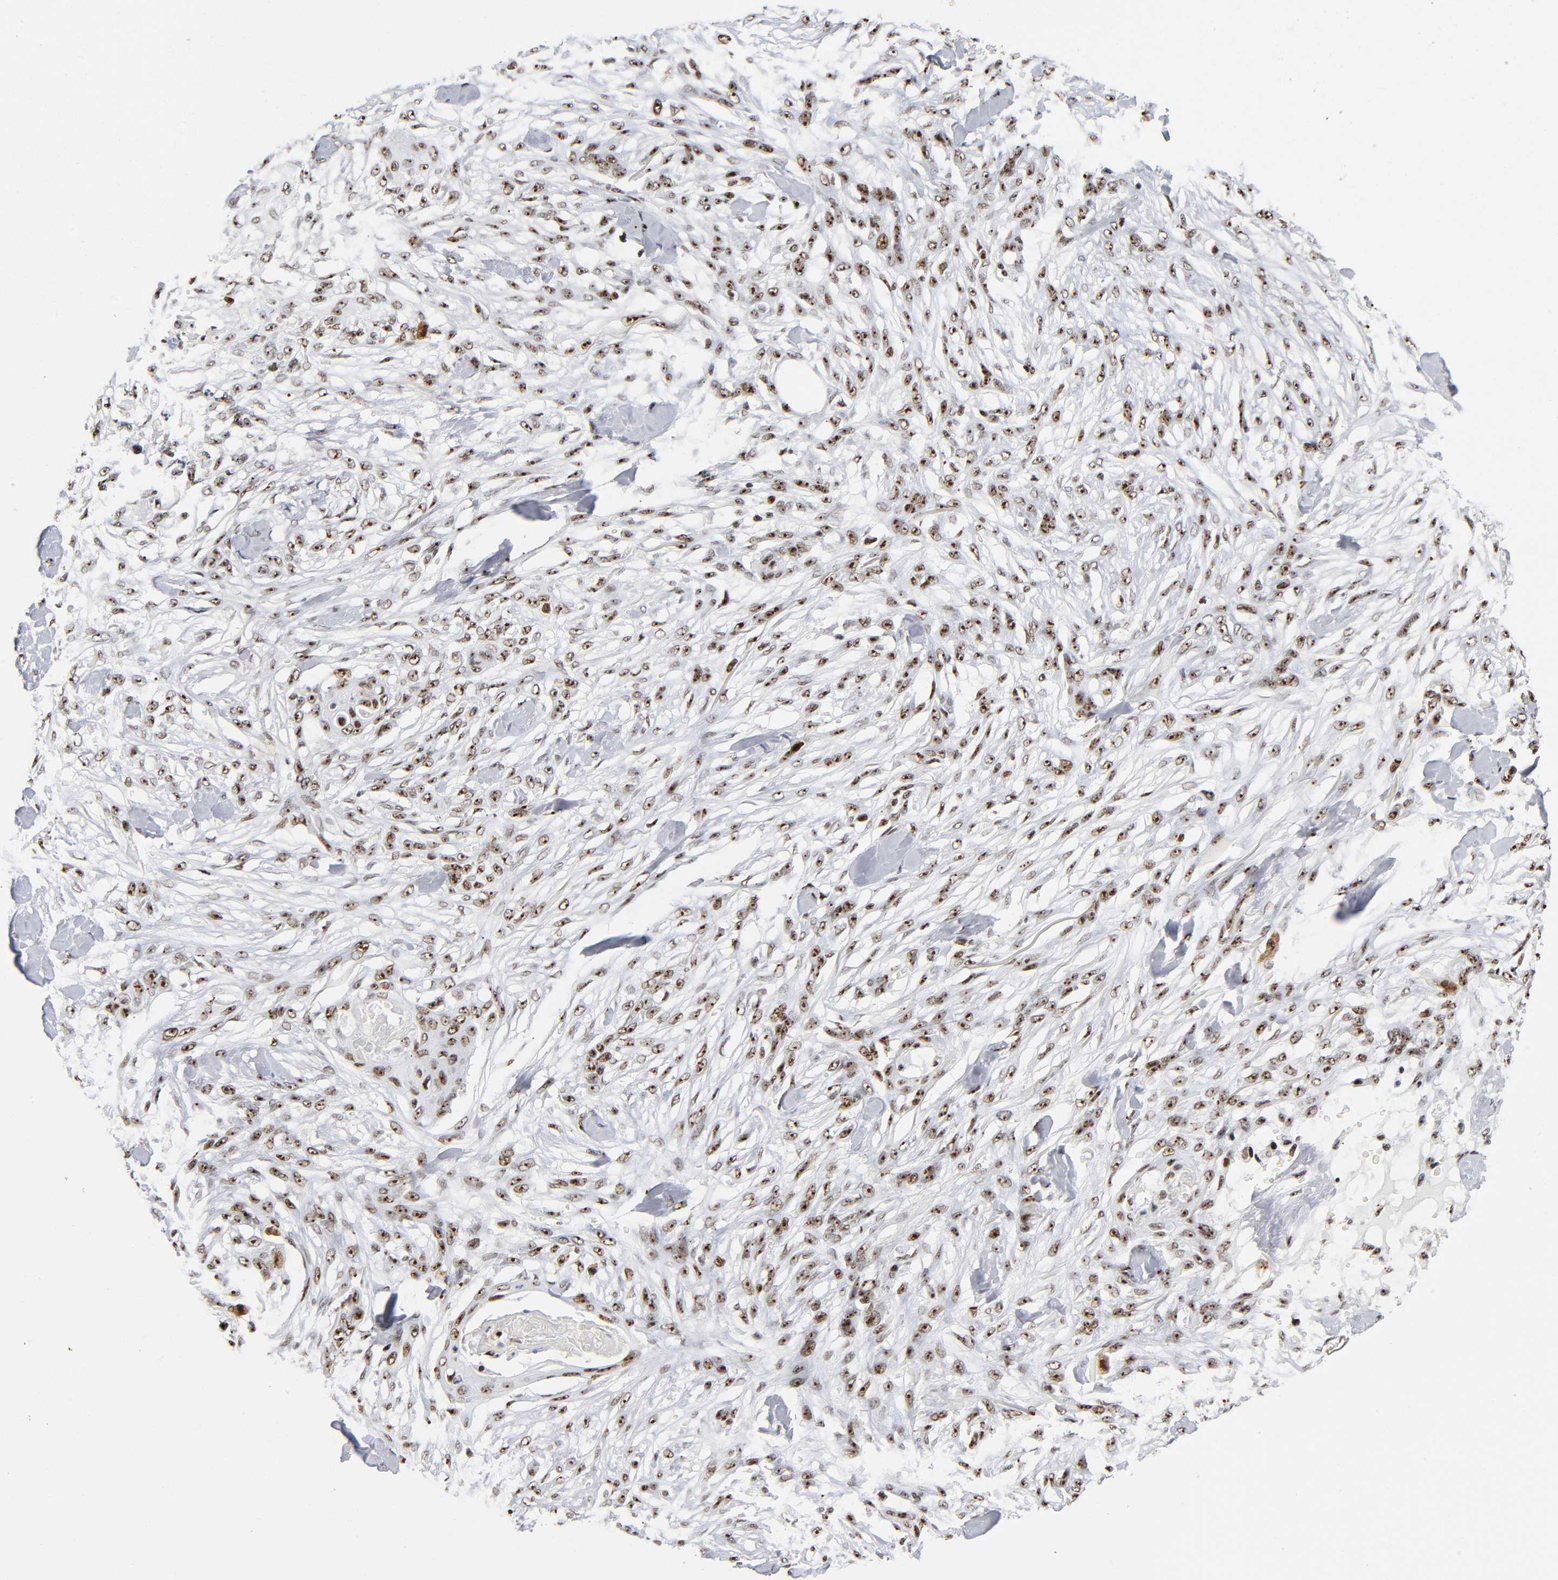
{"staining": {"intensity": "strong", "quantity": ">75%", "location": "nuclear"}, "tissue": "skin cancer", "cell_type": "Tumor cells", "image_type": "cancer", "snomed": [{"axis": "morphology", "description": "Normal tissue, NOS"}, {"axis": "morphology", "description": "Squamous cell carcinoma, NOS"}, {"axis": "topography", "description": "Skin"}], "caption": "Immunohistochemical staining of skin cancer (squamous cell carcinoma) displays strong nuclear protein staining in approximately >75% of tumor cells. (IHC, brightfield microscopy, high magnification).", "gene": "UBTF", "patient": {"sex": "female", "age": 59}}